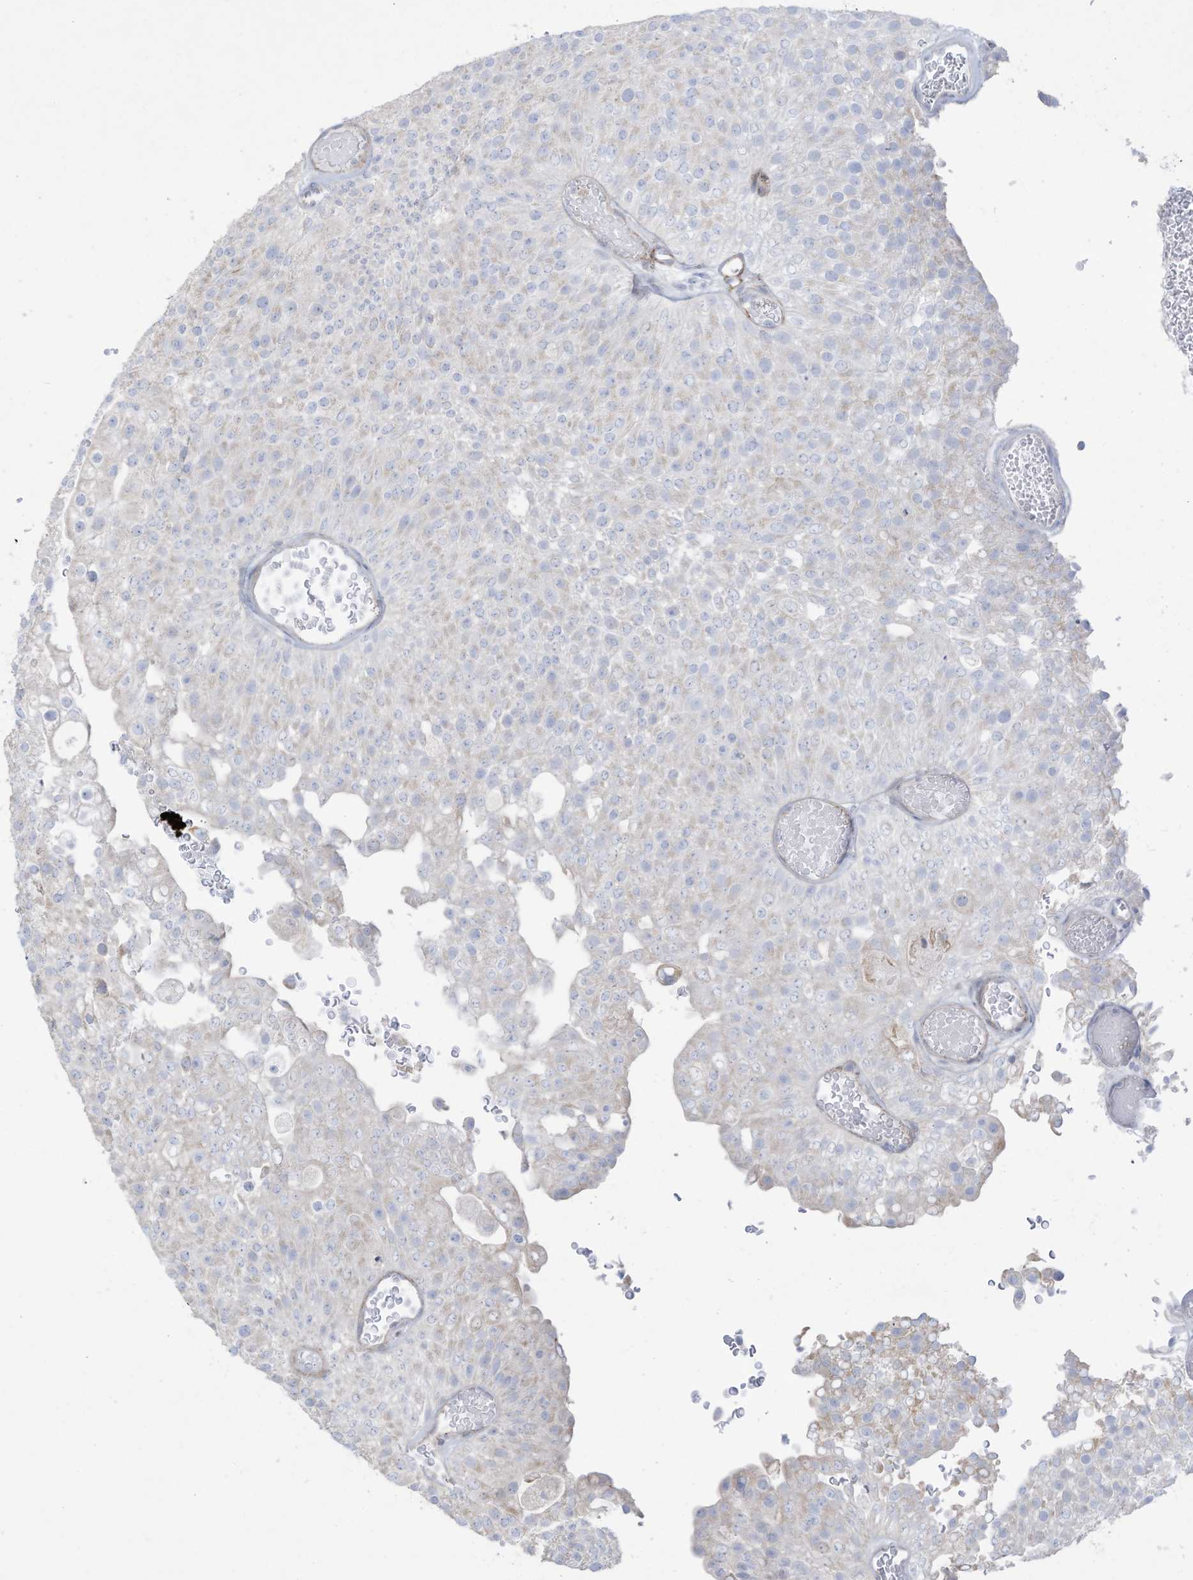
{"staining": {"intensity": "negative", "quantity": "none", "location": "none"}, "tissue": "urothelial cancer", "cell_type": "Tumor cells", "image_type": "cancer", "snomed": [{"axis": "morphology", "description": "Urothelial carcinoma, Low grade"}, {"axis": "topography", "description": "Urinary bladder"}], "caption": "Tumor cells show no significant protein positivity in low-grade urothelial carcinoma.", "gene": "THNSL2", "patient": {"sex": "male", "age": 78}}